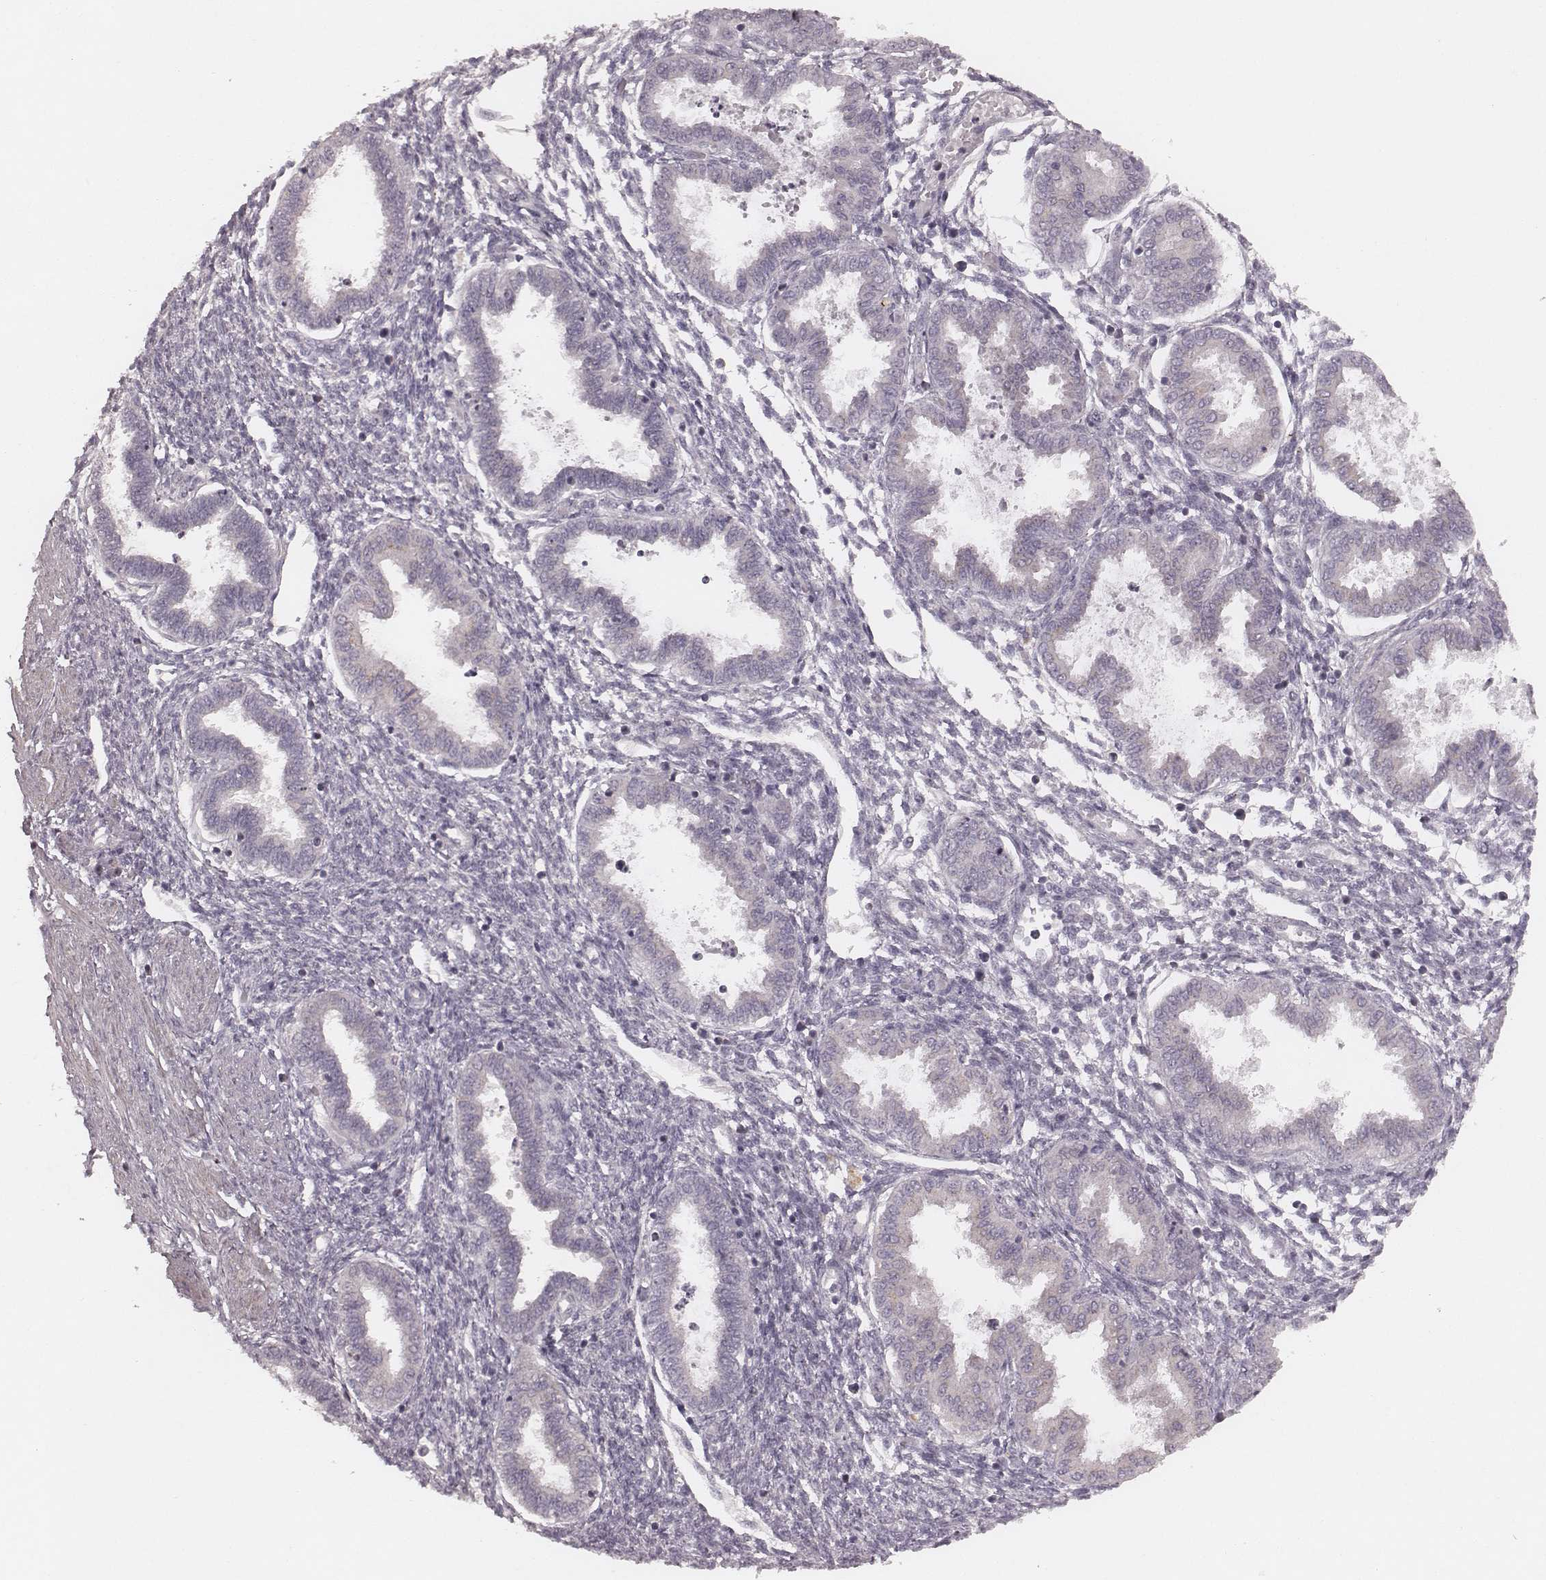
{"staining": {"intensity": "negative", "quantity": "none", "location": "none"}, "tissue": "endometrium", "cell_type": "Cells in endometrial stroma", "image_type": "normal", "snomed": [{"axis": "morphology", "description": "Normal tissue, NOS"}, {"axis": "topography", "description": "Endometrium"}], "caption": "DAB immunohistochemical staining of unremarkable human endometrium displays no significant expression in cells in endometrial stroma. (Immunohistochemistry (ihc), brightfield microscopy, high magnification).", "gene": "FAM13B", "patient": {"sex": "female", "age": 33}}